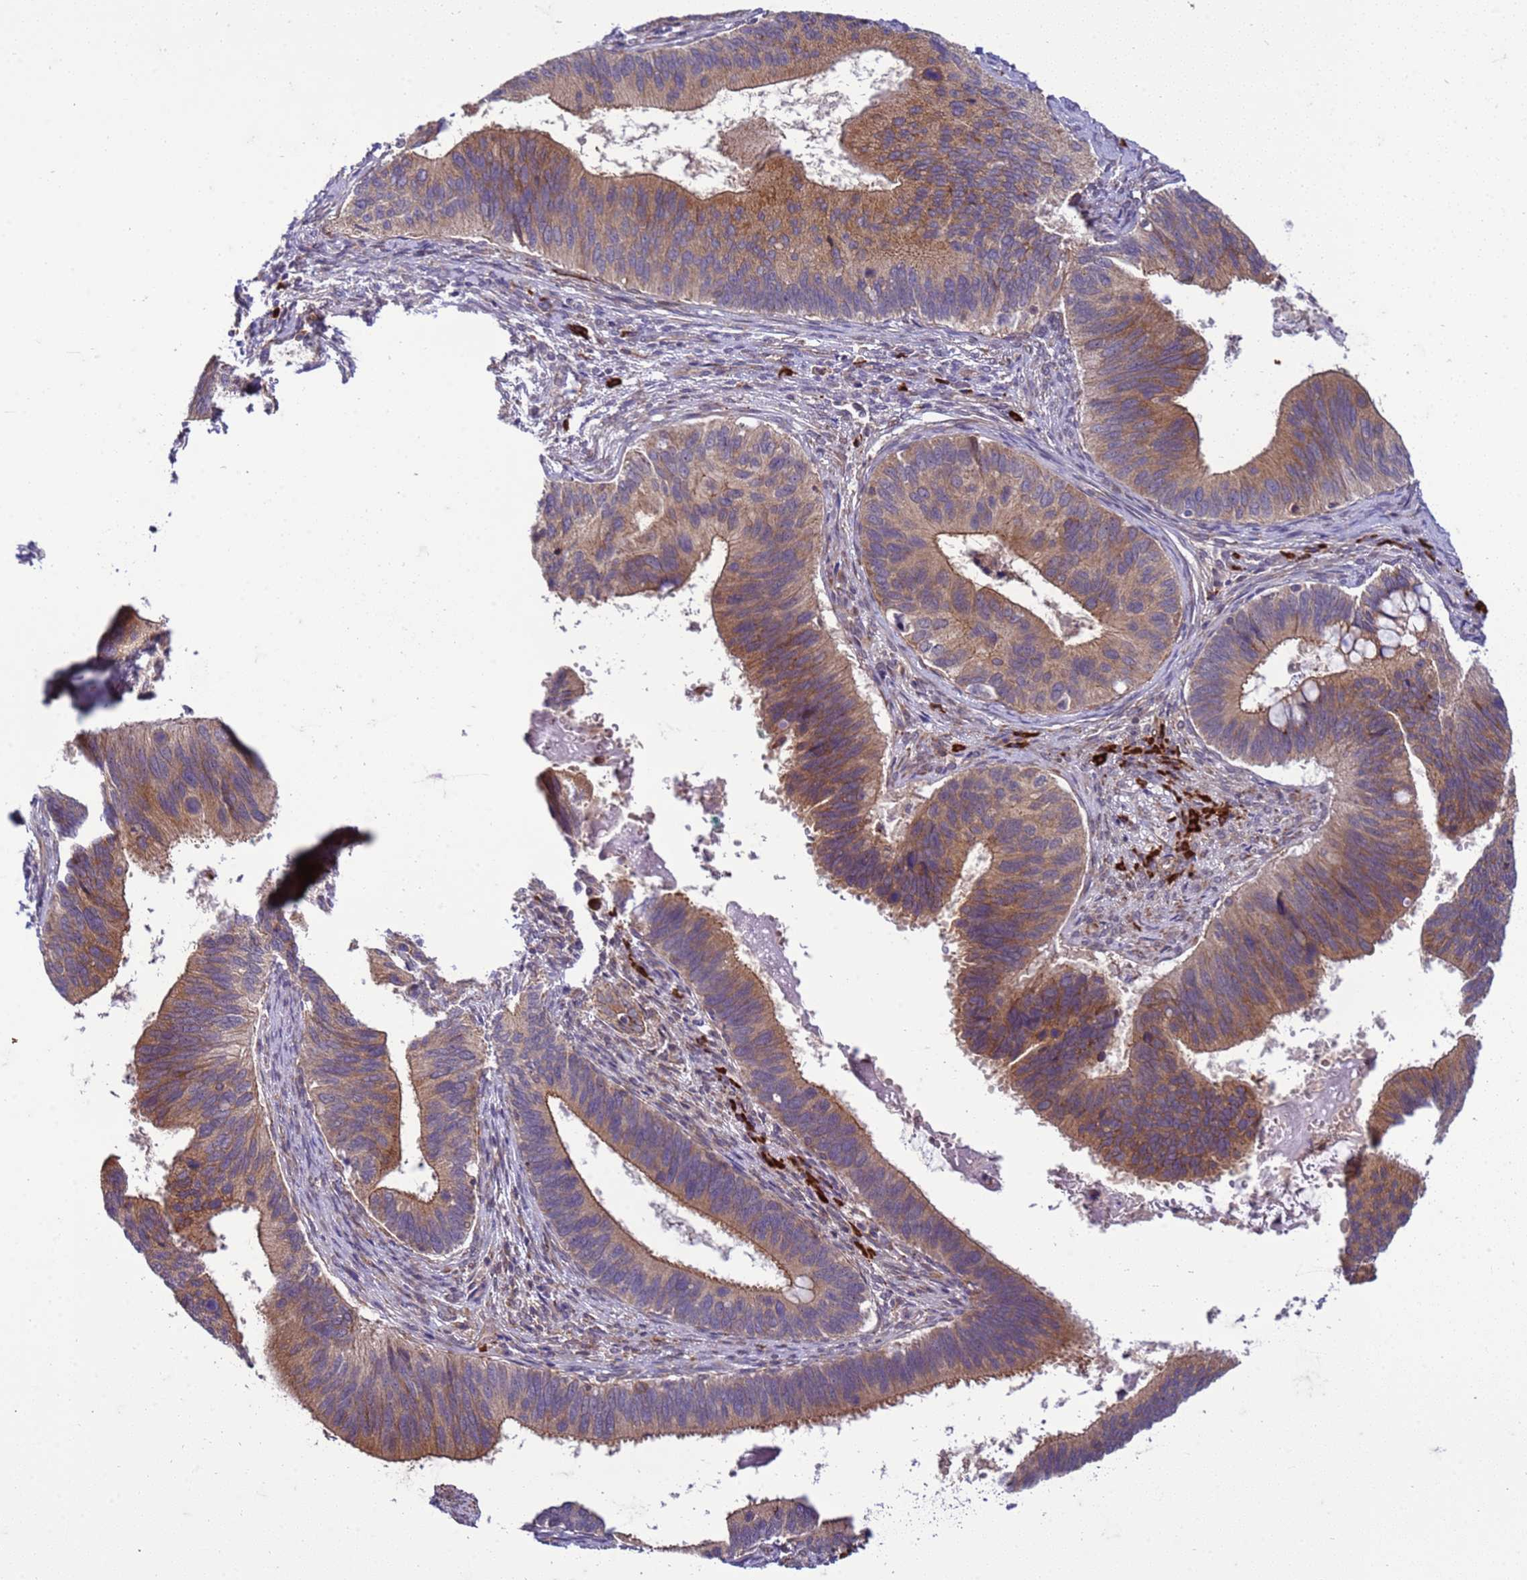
{"staining": {"intensity": "moderate", "quantity": ">75%", "location": "cytoplasmic/membranous"}, "tissue": "cervical cancer", "cell_type": "Tumor cells", "image_type": "cancer", "snomed": [{"axis": "morphology", "description": "Adenocarcinoma, NOS"}, {"axis": "topography", "description": "Cervix"}], "caption": "Immunohistochemical staining of cervical cancer (adenocarcinoma) shows medium levels of moderate cytoplasmic/membranous staining in about >75% of tumor cells.", "gene": "GEN1", "patient": {"sex": "female", "age": 42}}